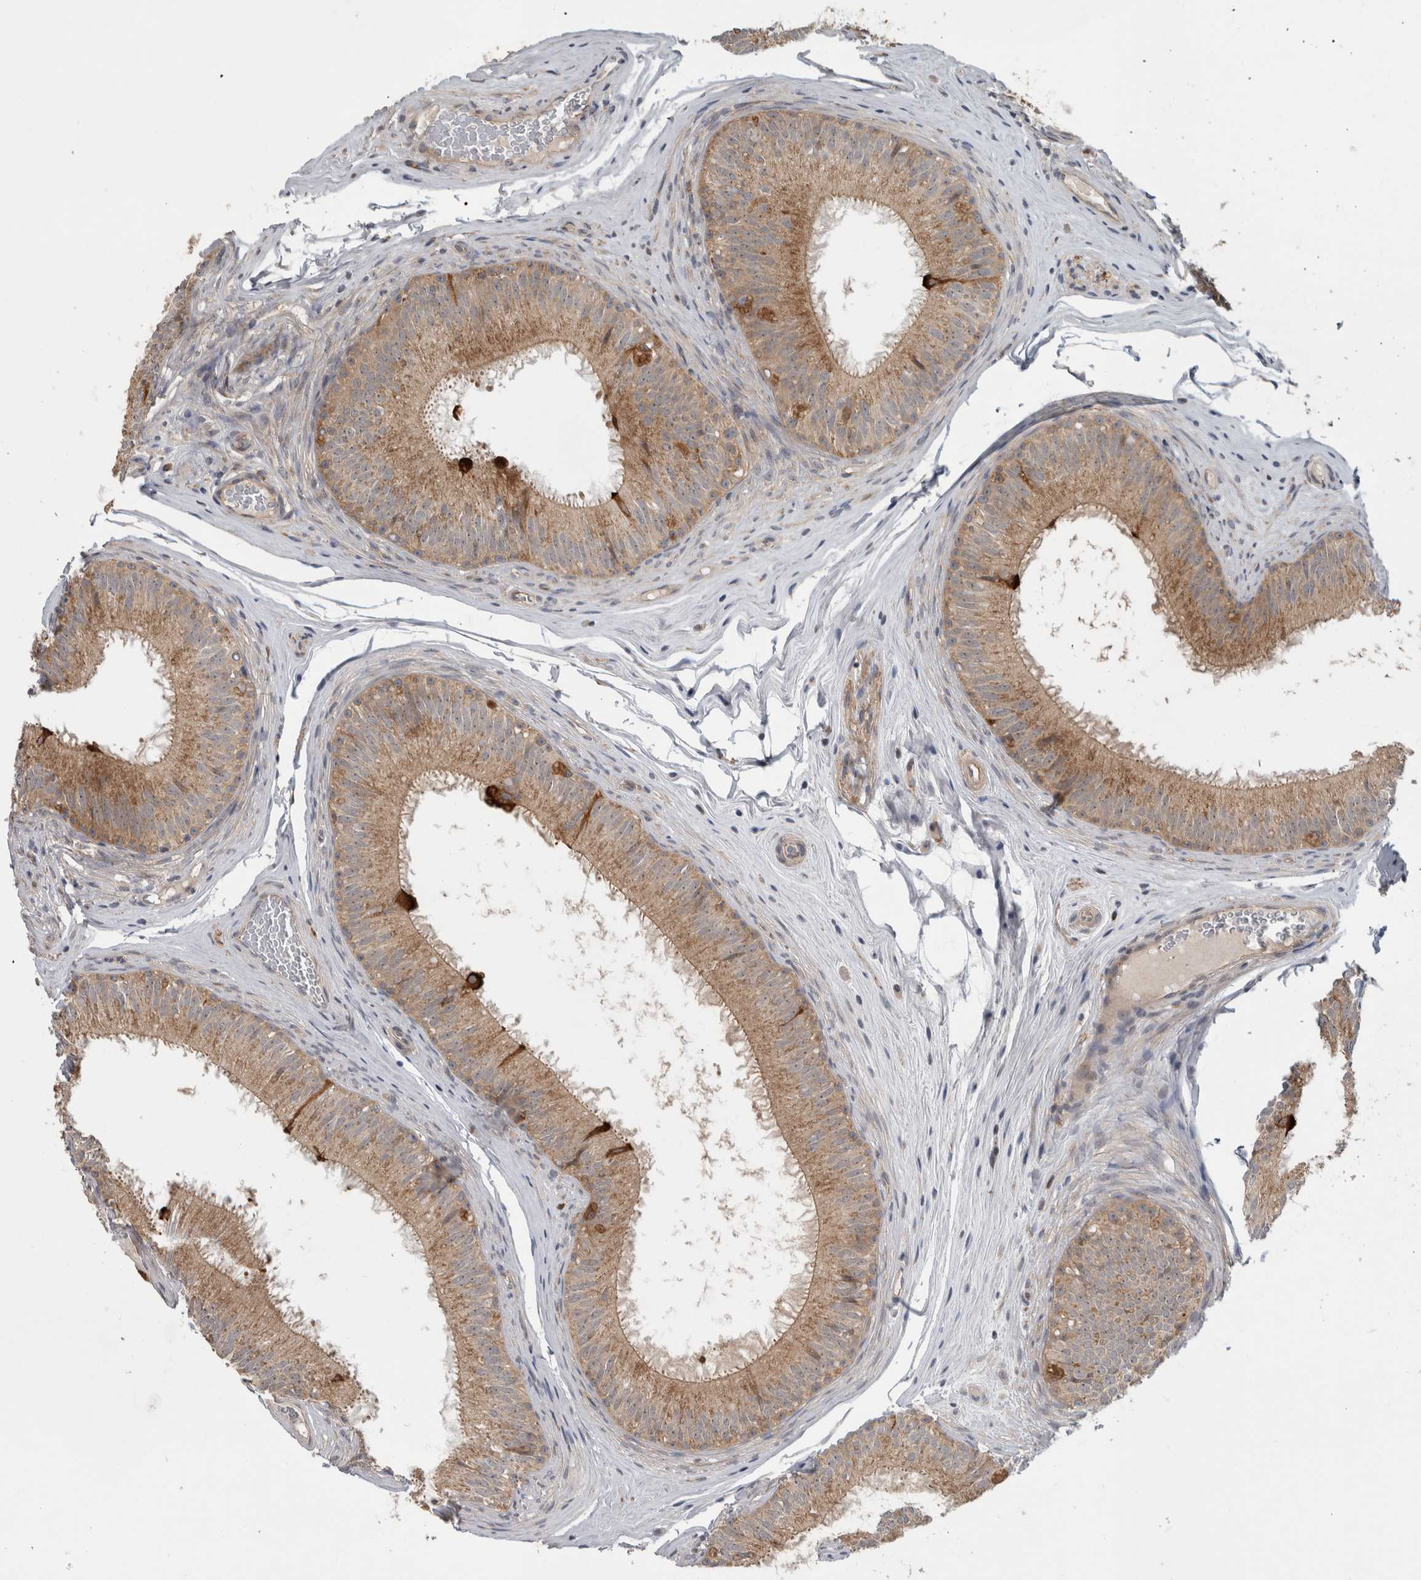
{"staining": {"intensity": "moderate", "quantity": ">75%", "location": "cytoplasmic/membranous"}, "tissue": "epididymis", "cell_type": "Glandular cells", "image_type": "normal", "snomed": [{"axis": "morphology", "description": "Normal tissue, NOS"}, {"axis": "topography", "description": "Epididymis"}], "caption": "Glandular cells demonstrate moderate cytoplasmic/membranous positivity in approximately >75% of cells in benign epididymis. Nuclei are stained in blue.", "gene": "ADGRL3", "patient": {"sex": "male", "age": 32}}